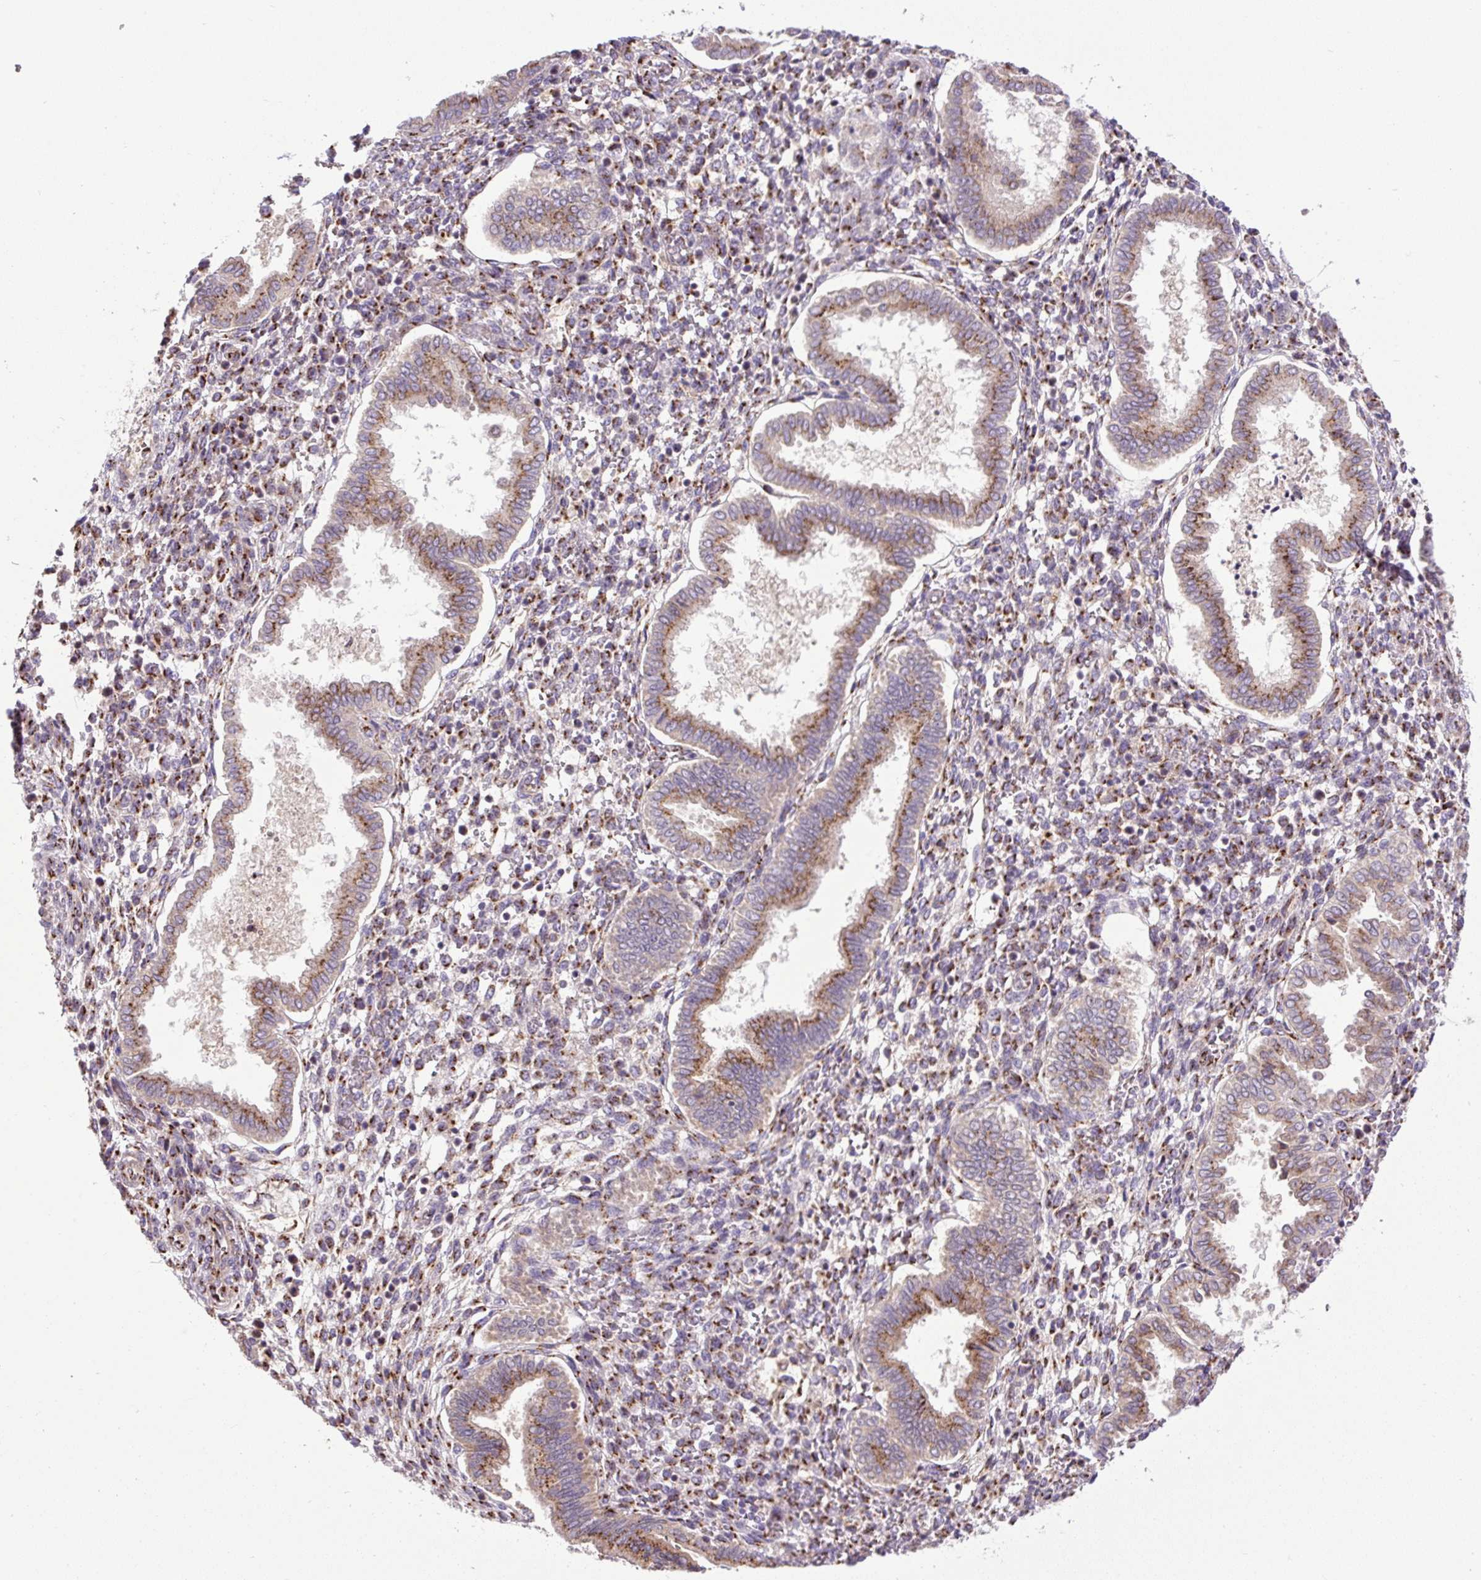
{"staining": {"intensity": "strong", "quantity": "25%-75%", "location": "cytoplasmic/membranous"}, "tissue": "endometrium", "cell_type": "Cells in endometrial stroma", "image_type": "normal", "snomed": [{"axis": "morphology", "description": "Normal tissue, NOS"}, {"axis": "topography", "description": "Endometrium"}], "caption": "Unremarkable endometrium was stained to show a protein in brown. There is high levels of strong cytoplasmic/membranous staining in approximately 25%-75% of cells in endometrial stroma. (DAB (3,3'-diaminobenzidine) IHC with brightfield microscopy, high magnification).", "gene": "MSMP", "patient": {"sex": "female", "age": 24}}